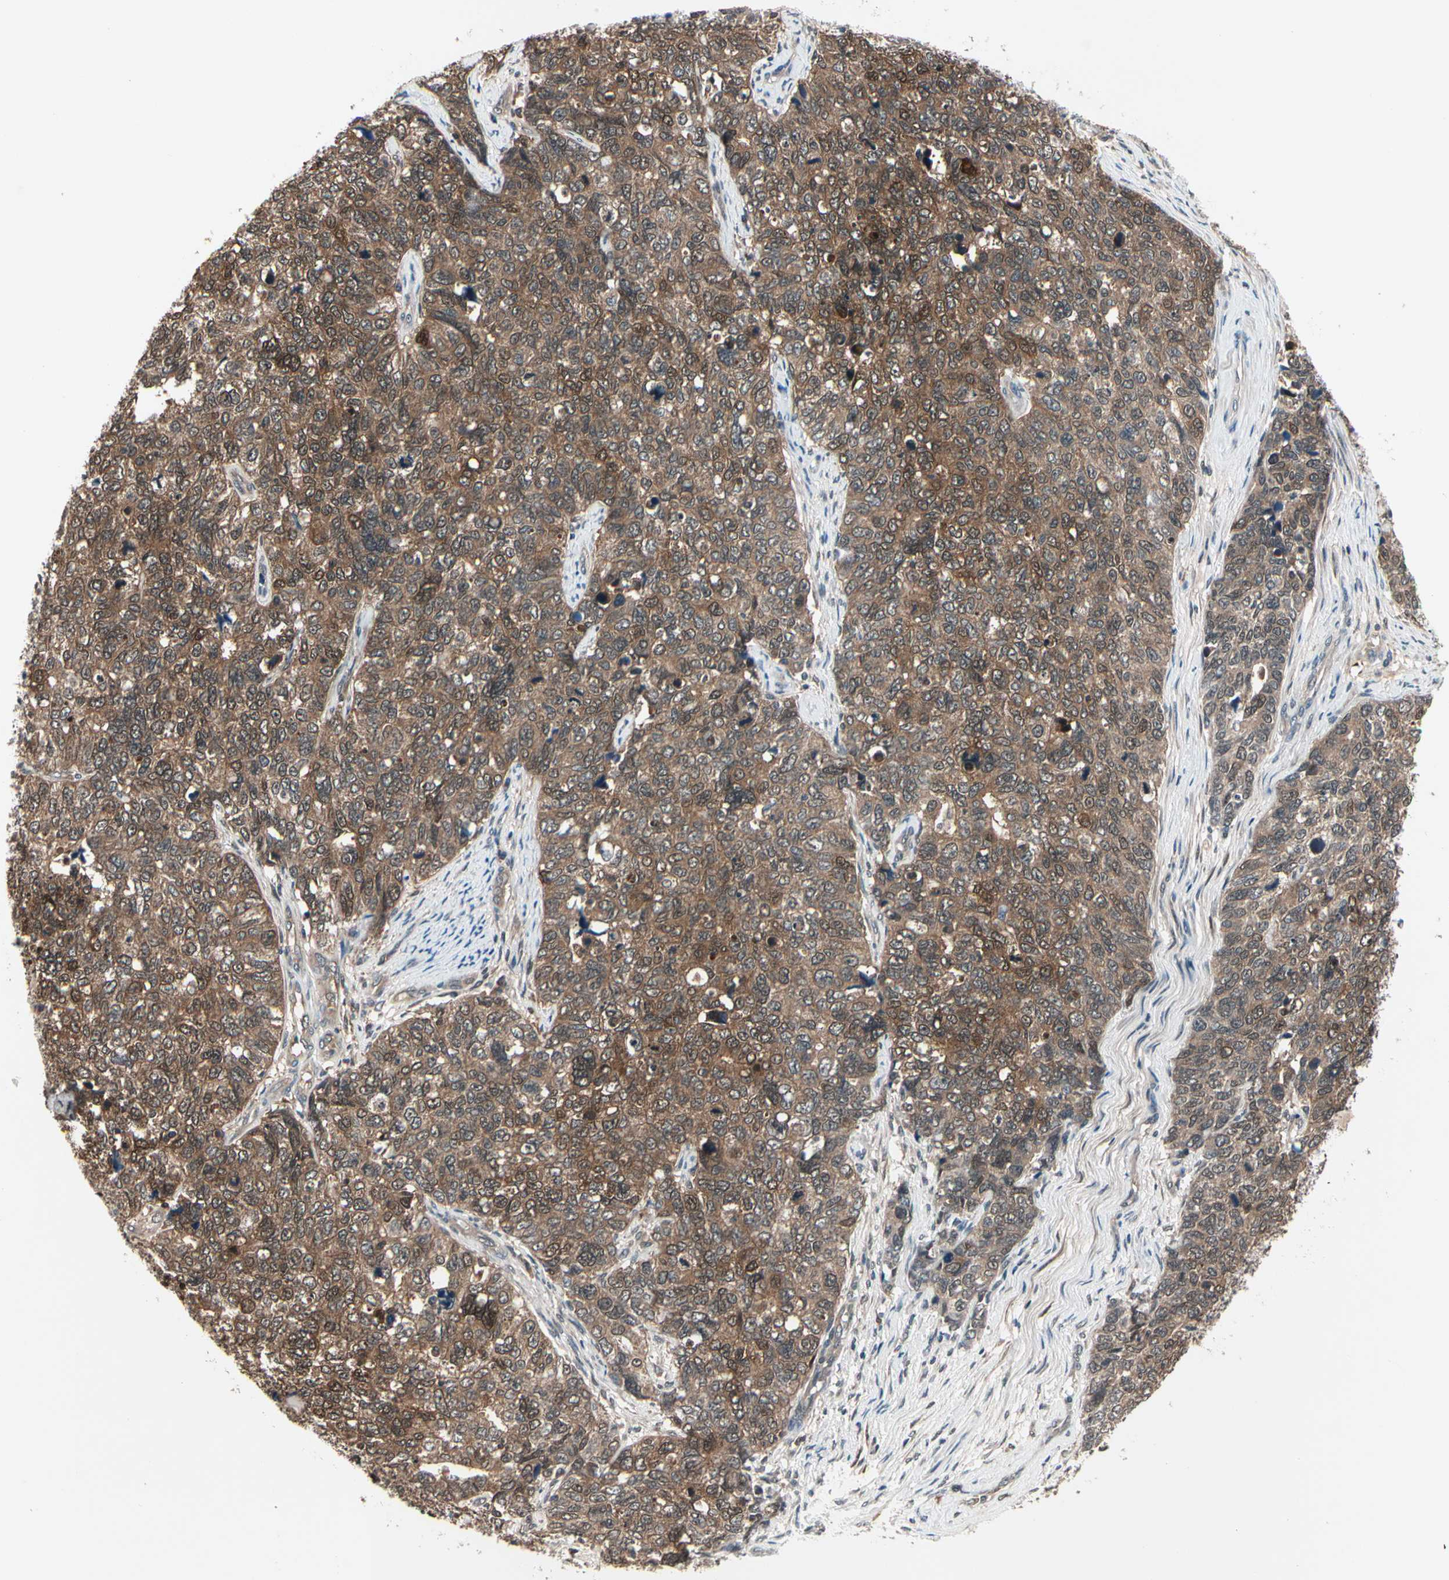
{"staining": {"intensity": "moderate", "quantity": ">75%", "location": "cytoplasmic/membranous,nuclear"}, "tissue": "cervical cancer", "cell_type": "Tumor cells", "image_type": "cancer", "snomed": [{"axis": "morphology", "description": "Squamous cell carcinoma, NOS"}, {"axis": "topography", "description": "Cervix"}], "caption": "Human cervical cancer stained with a protein marker shows moderate staining in tumor cells.", "gene": "PRDX6", "patient": {"sex": "female", "age": 63}}